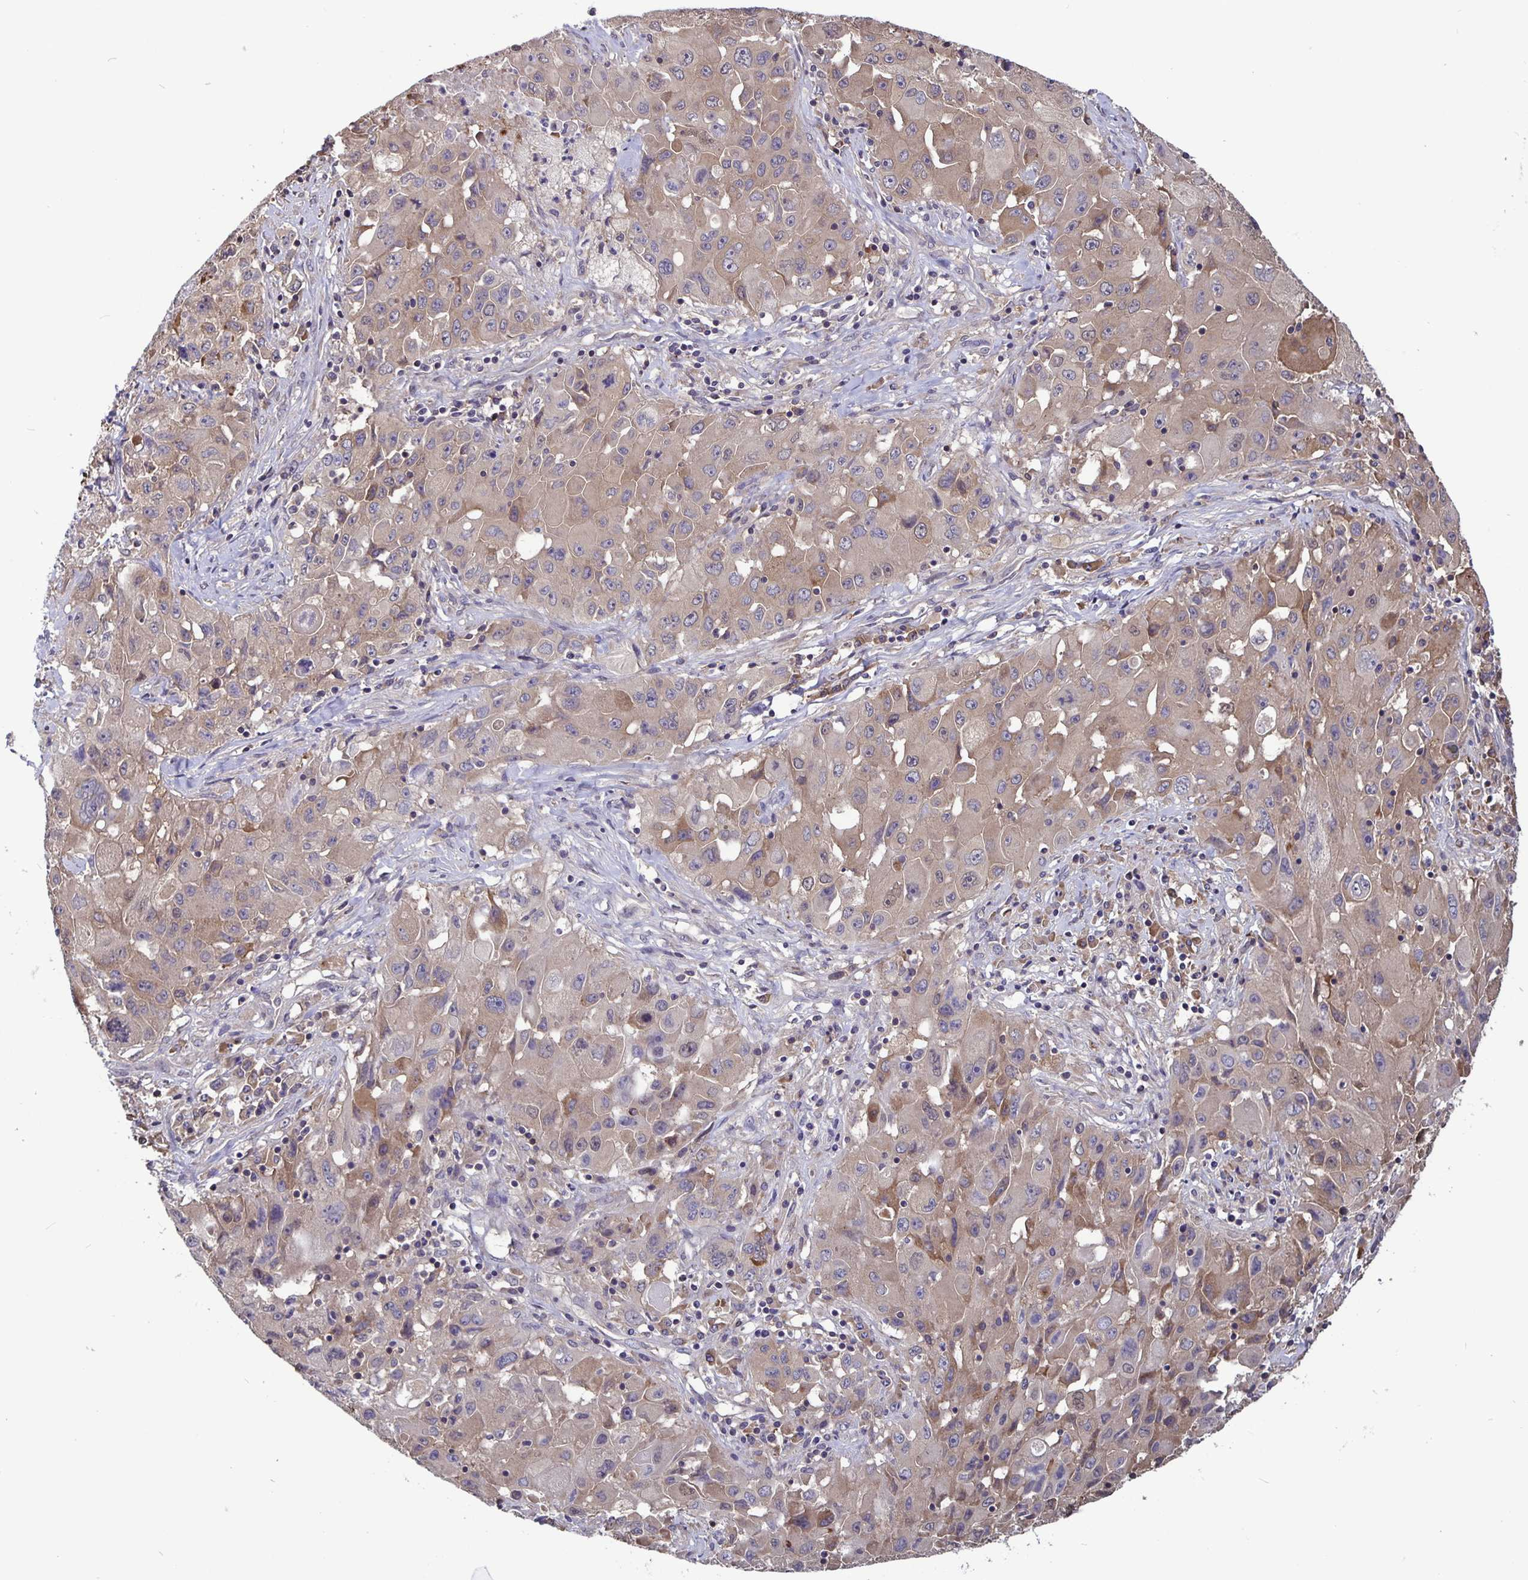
{"staining": {"intensity": "weak", "quantity": ">75%", "location": "cytoplasmic/membranous"}, "tissue": "lung cancer", "cell_type": "Tumor cells", "image_type": "cancer", "snomed": [{"axis": "morphology", "description": "Squamous cell carcinoma, NOS"}, {"axis": "topography", "description": "Lung"}], "caption": "Immunohistochemistry (IHC) (DAB) staining of lung cancer displays weak cytoplasmic/membranous protein staining in about >75% of tumor cells. (brown staining indicates protein expression, while blue staining denotes nuclei).", "gene": "FEM1C", "patient": {"sex": "male", "age": 63}}